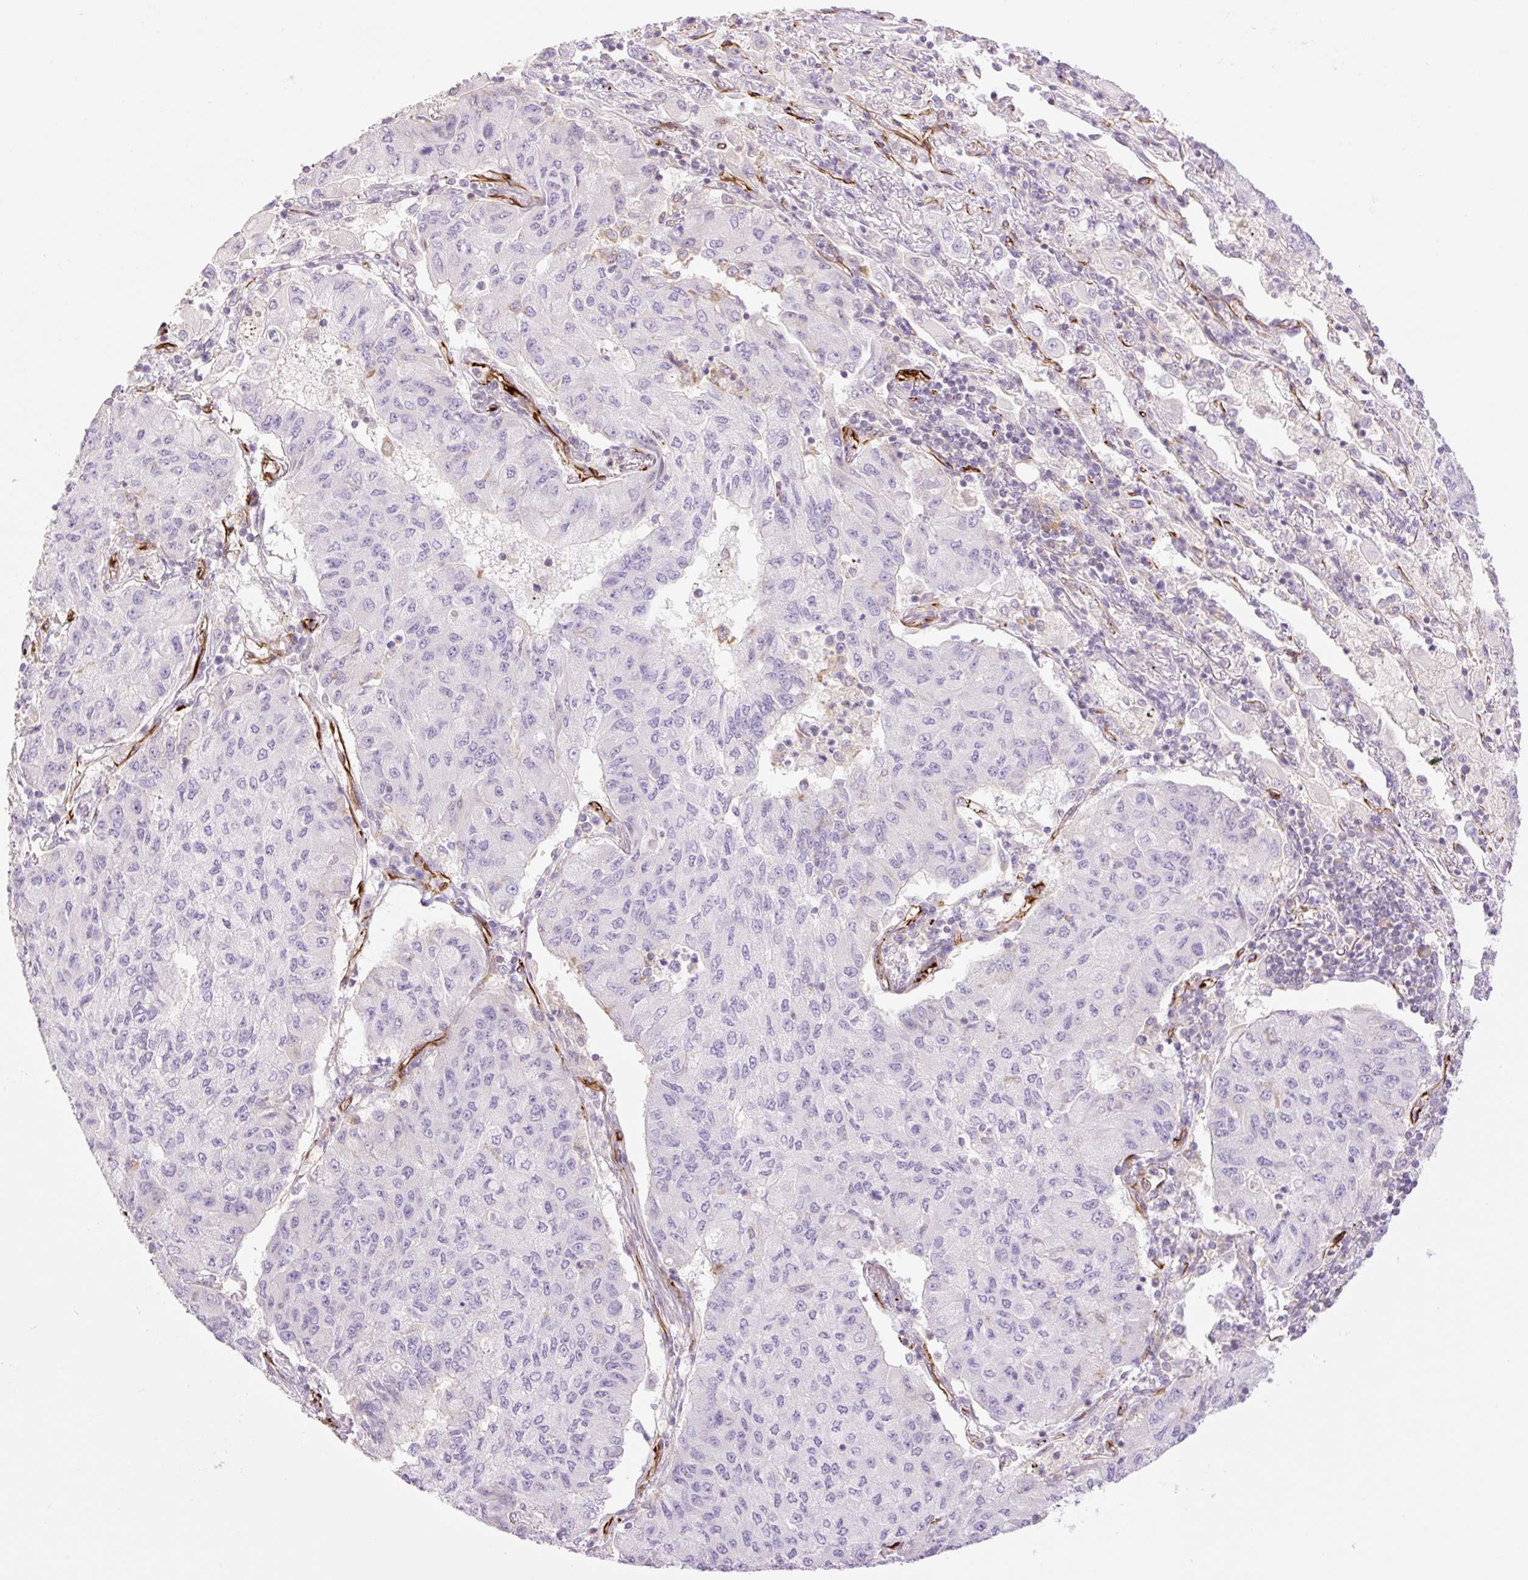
{"staining": {"intensity": "negative", "quantity": "none", "location": "none"}, "tissue": "lung cancer", "cell_type": "Tumor cells", "image_type": "cancer", "snomed": [{"axis": "morphology", "description": "Squamous cell carcinoma, NOS"}, {"axis": "topography", "description": "Lung"}], "caption": "Tumor cells show no significant expression in lung squamous cell carcinoma.", "gene": "ZFYVE21", "patient": {"sex": "male", "age": 74}}